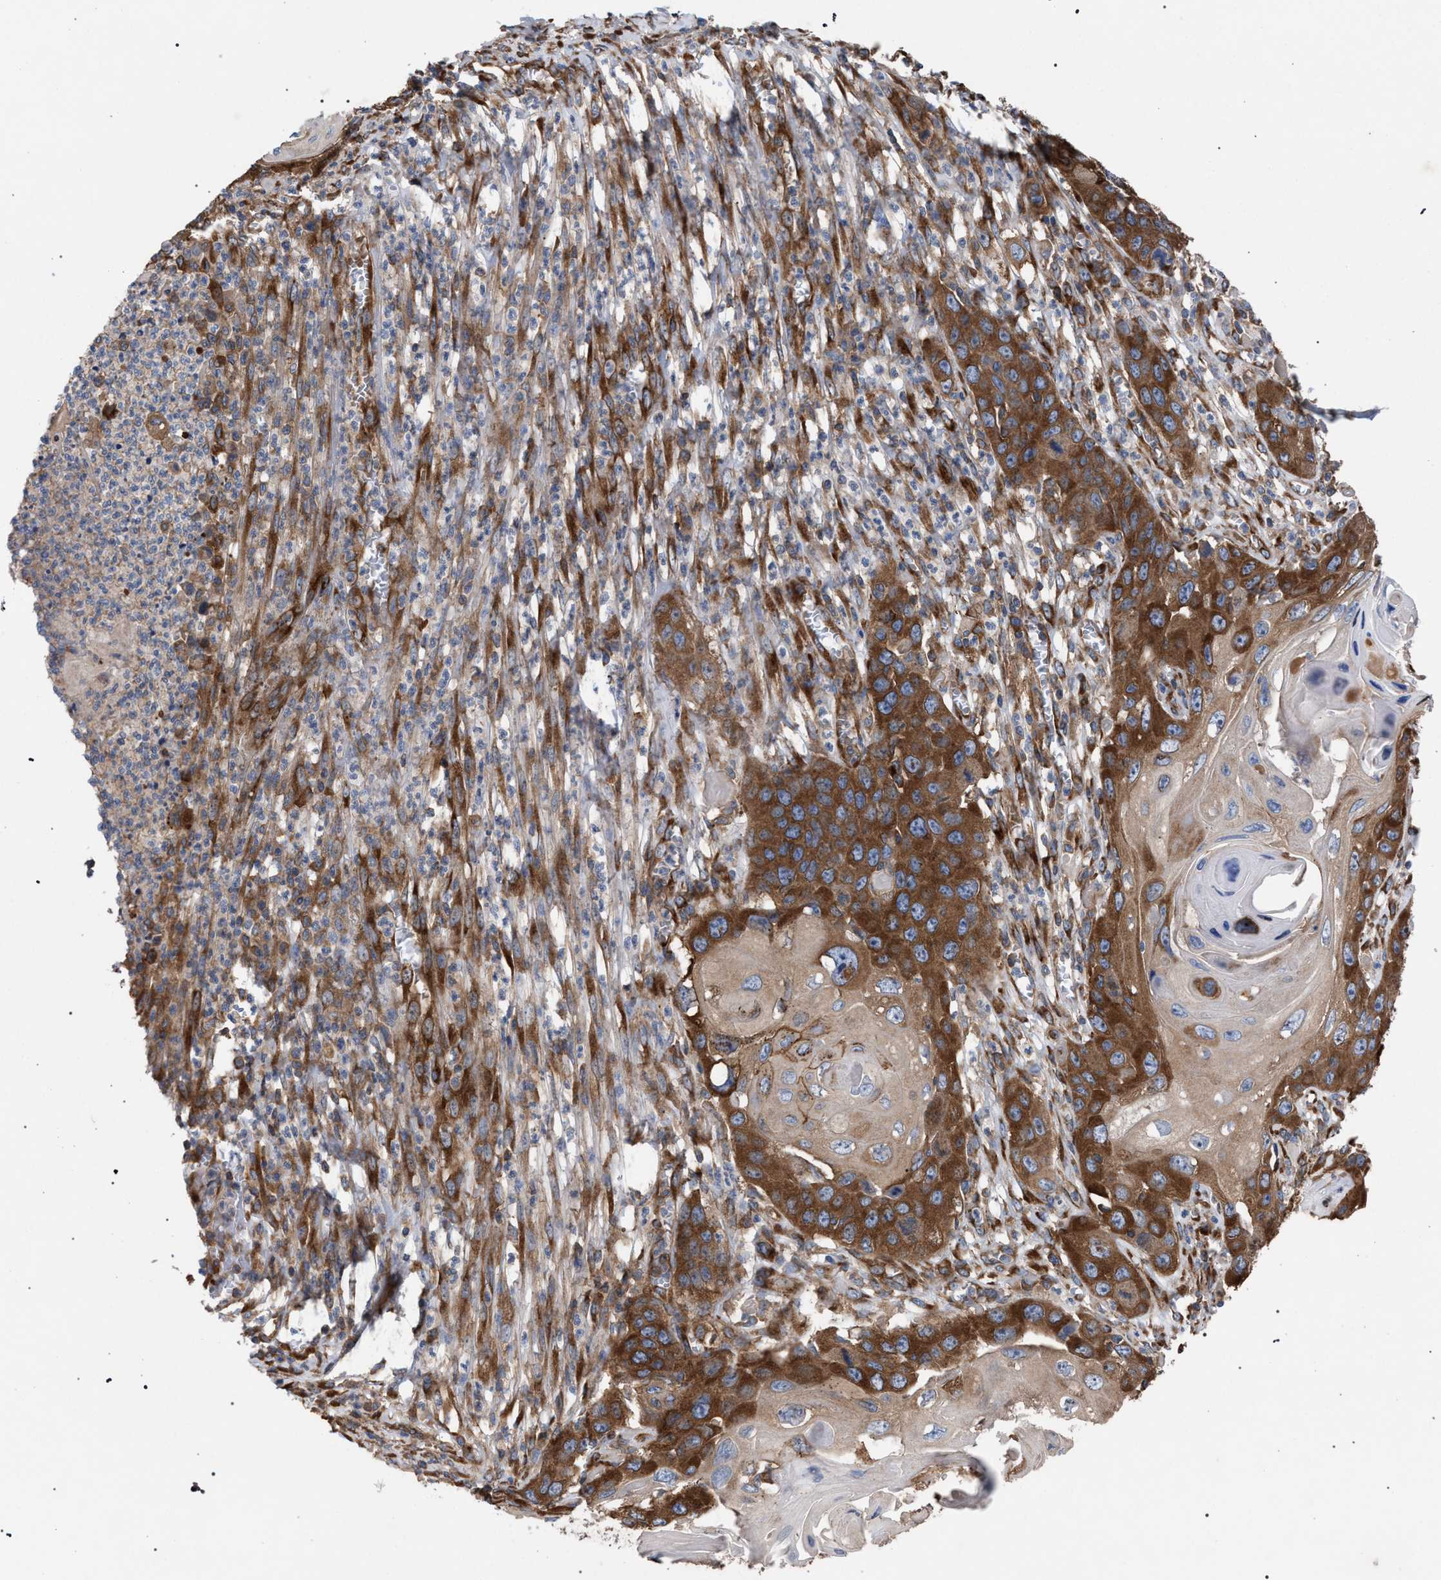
{"staining": {"intensity": "strong", "quantity": ">75%", "location": "cytoplasmic/membranous"}, "tissue": "skin cancer", "cell_type": "Tumor cells", "image_type": "cancer", "snomed": [{"axis": "morphology", "description": "Squamous cell carcinoma, NOS"}, {"axis": "topography", "description": "Skin"}], "caption": "A brown stain labels strong cytoplasmic/membranous staining of a protein in skin cancer (squamous cell carcinoma) tumor cells. (Stains: DAB in brown, nuclei in blue, Microscopy: brightfield microscopy at high magnification).", "gene": "CDR2L", "patient": {"sex": "male", "age": 55}}